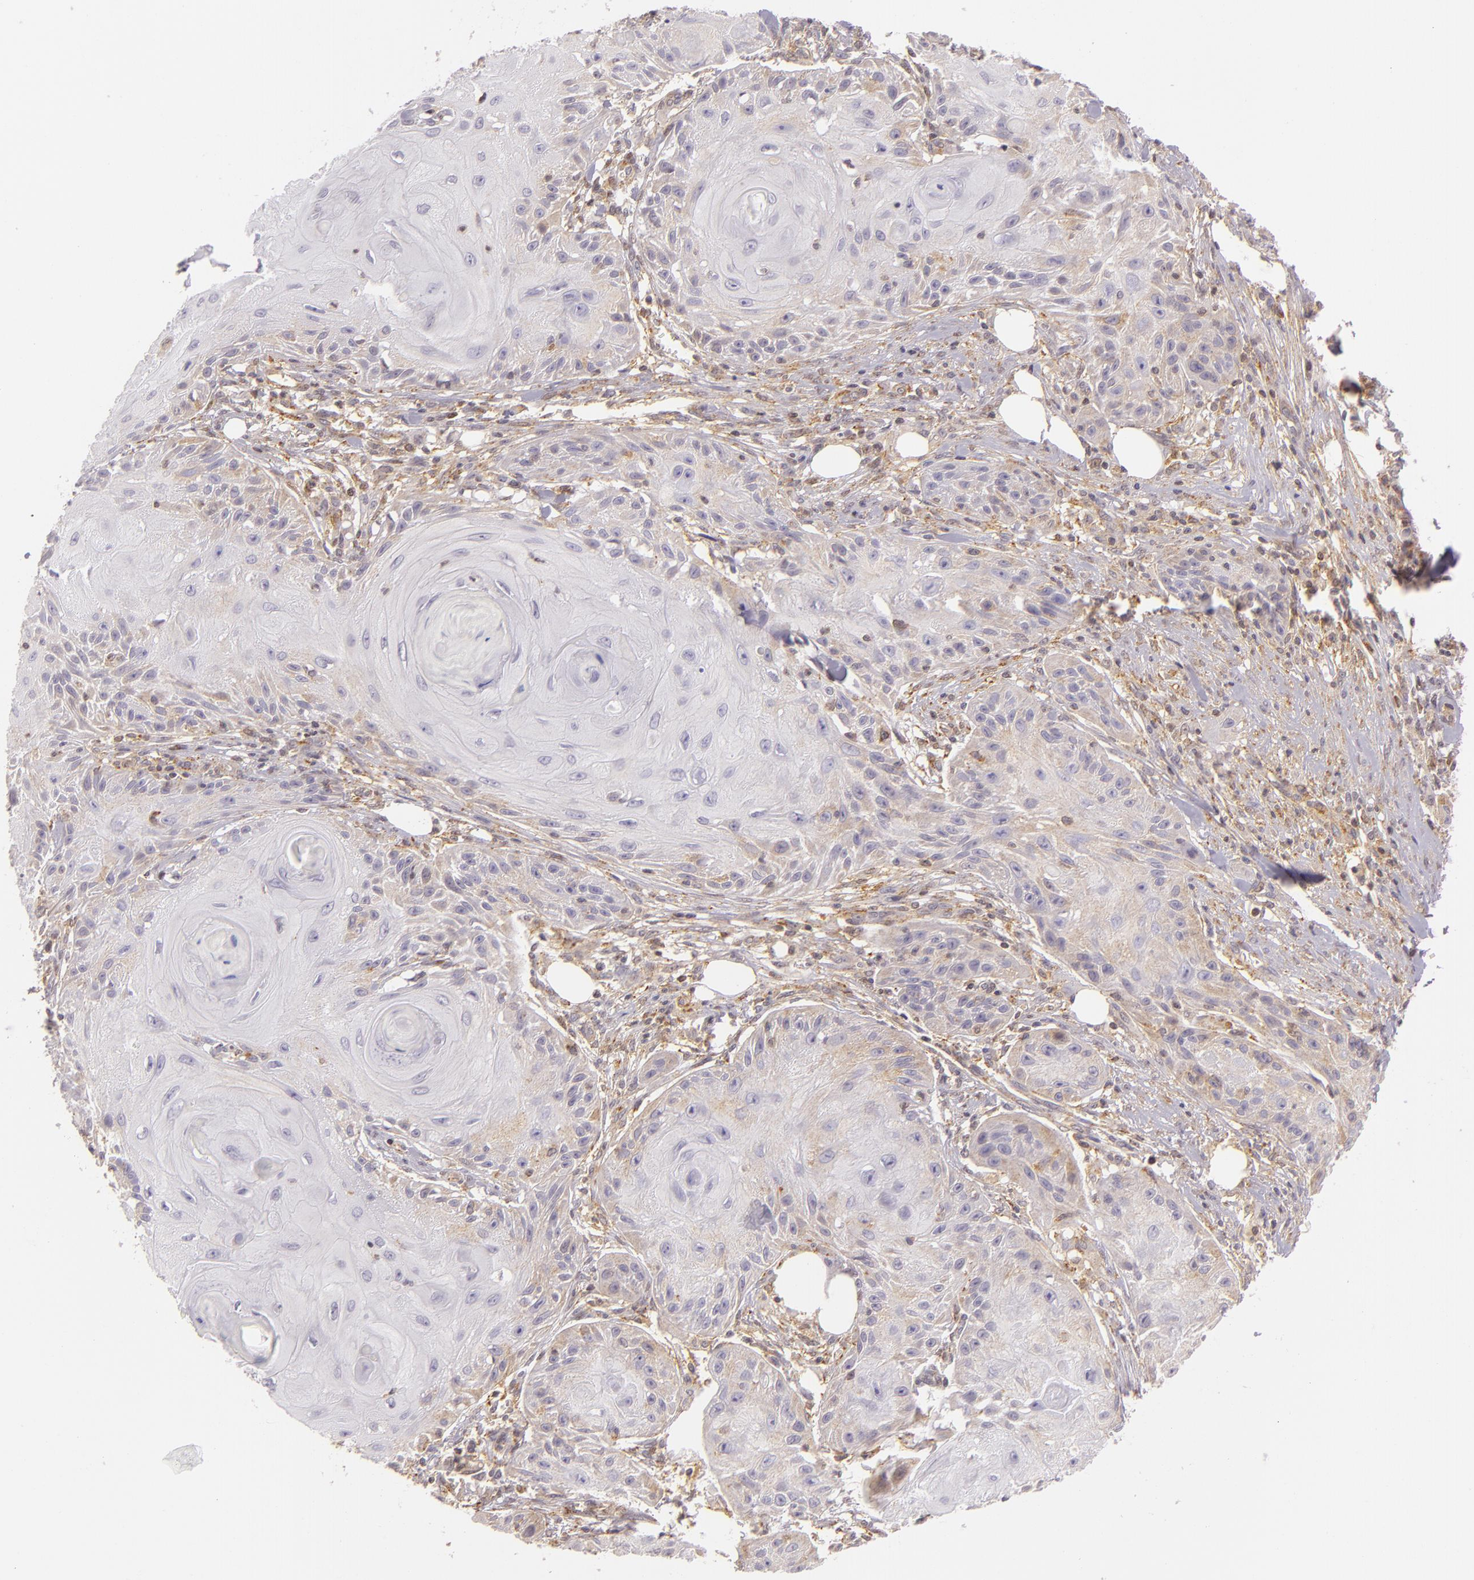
{"staining": {"intensity": "weak", "quantity": "<25%", "location": "cytoplasmic/membranous"}, "tissue": "skin cancer", "cell_type": "Tumor cells", "image_type": "cancer", "snomed": [{"axis": "morphology", "description": "Squamous cell carcinoma, NOS"}, {"axis": "topography", "description": "Skin"}], "caption": "Immunohistochemistry (IHC) image of neoplastic tissue: skin cancer stained with DAB shows no significant protein staining in tumor cells.", "gene": "IMPDH1", "patient": {"sex": "female", "age": 88}}